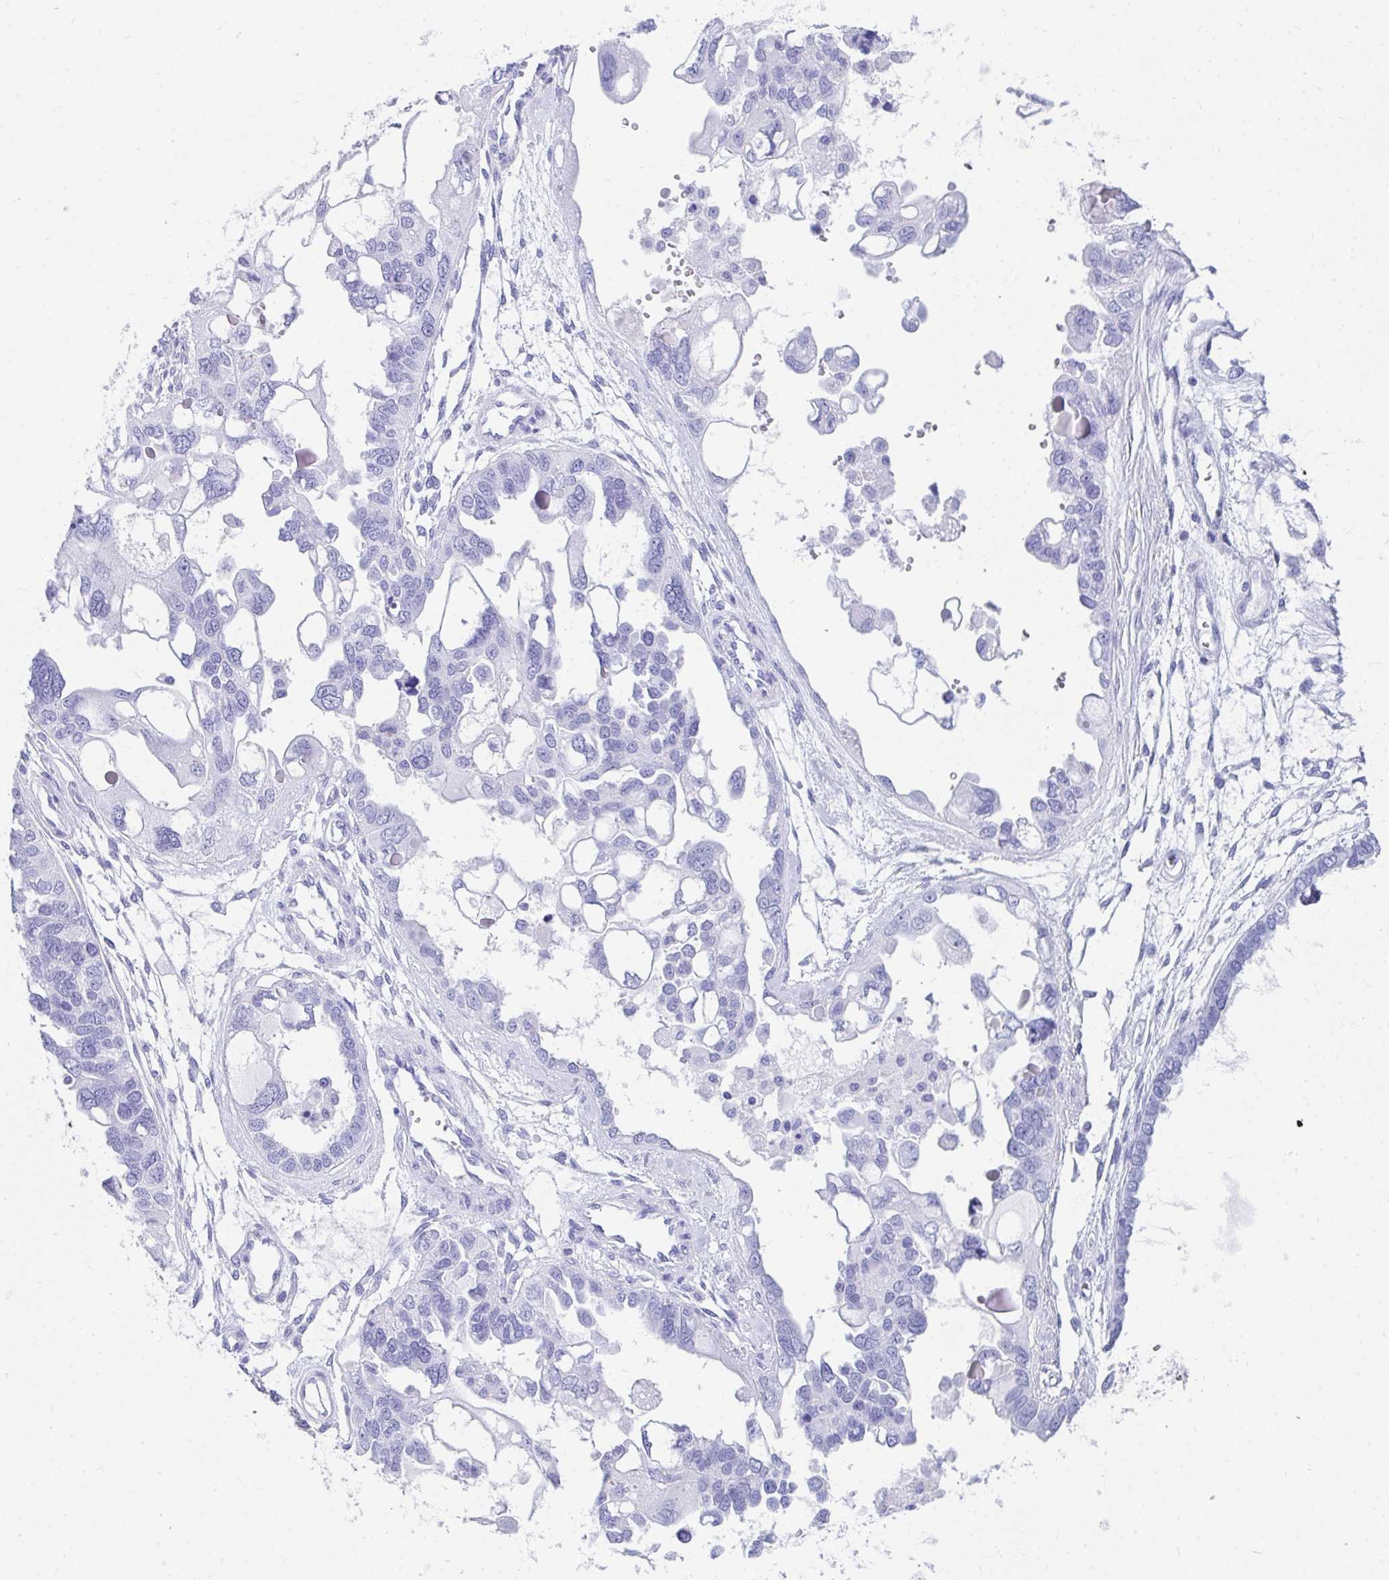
{"staining": {"intensity": "negative", "quantity": "none", "location": "none"}, "tissue": "ovarian cancer", "cell_type": "Tumor cells", "image_type": "cancer", "snomed": [{"axis": "morphology", "description": "Cystadenocarcinoma, serous, NOS"}, {"axis": "topography", "description": "Ovary"}], "caption": "Serous cystadenocarcinoma (ovarian) was stained to show a protein in brown. There is no significant staining in tumor cells.", "gene": "HGD", "patient": {"sex": "female", "age": 51}}